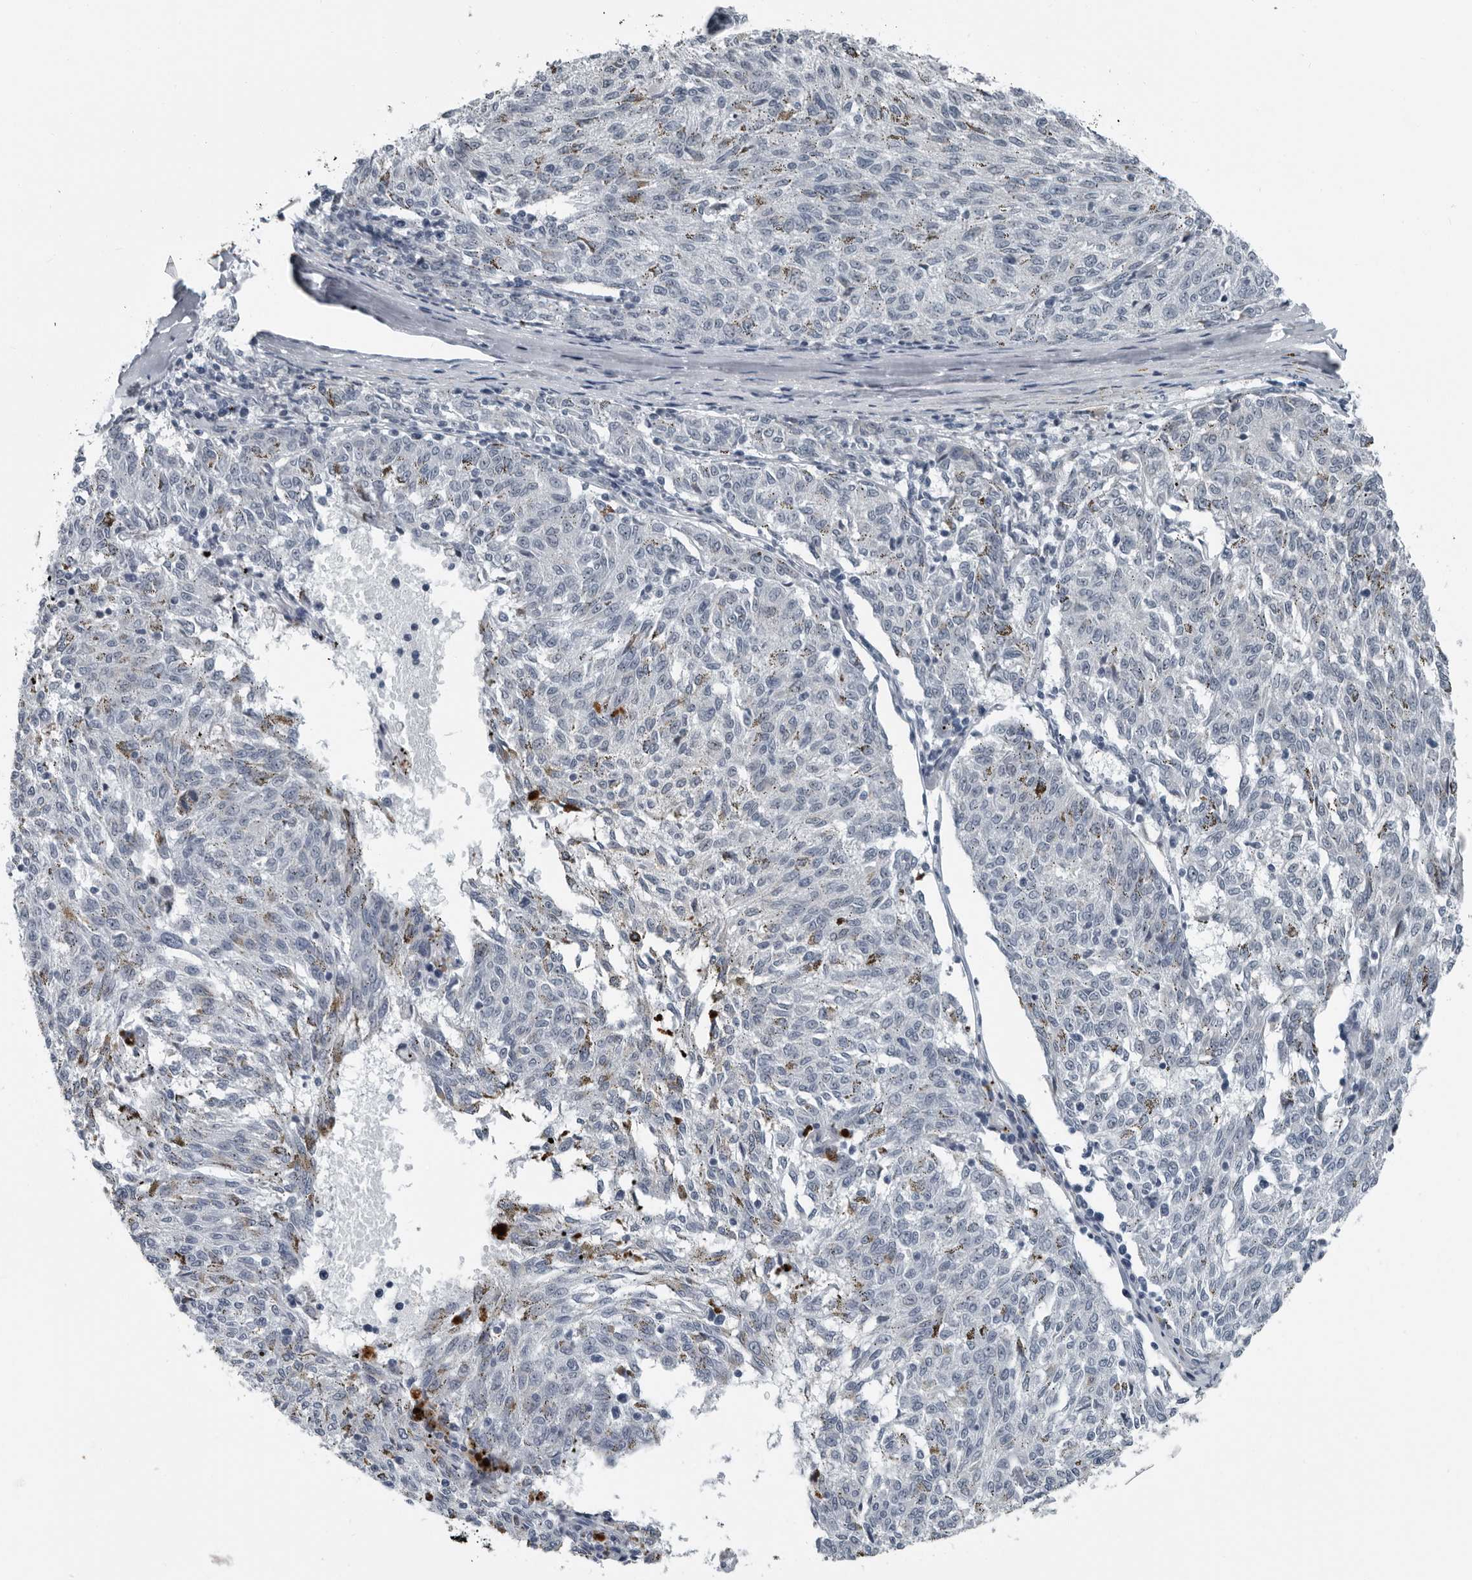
{"staining": {"intensity": "negative", "quantity": "none", "location": "none"}, "tissue": "melanoma", "cell_type": "Tumor cells", "image_type": "cancer", "snomed": [{"axis": "morphology", "description": "Malignant melanoma, NOS"}, {"axis": "topography", "description": "Skin"}], "caption": "Immunohistochemical staining of malignant melanoma exhibits no significant positivity in tumor cells.", "gene": "PDCD11", "patient": {"sex": "female", "age": 72}}